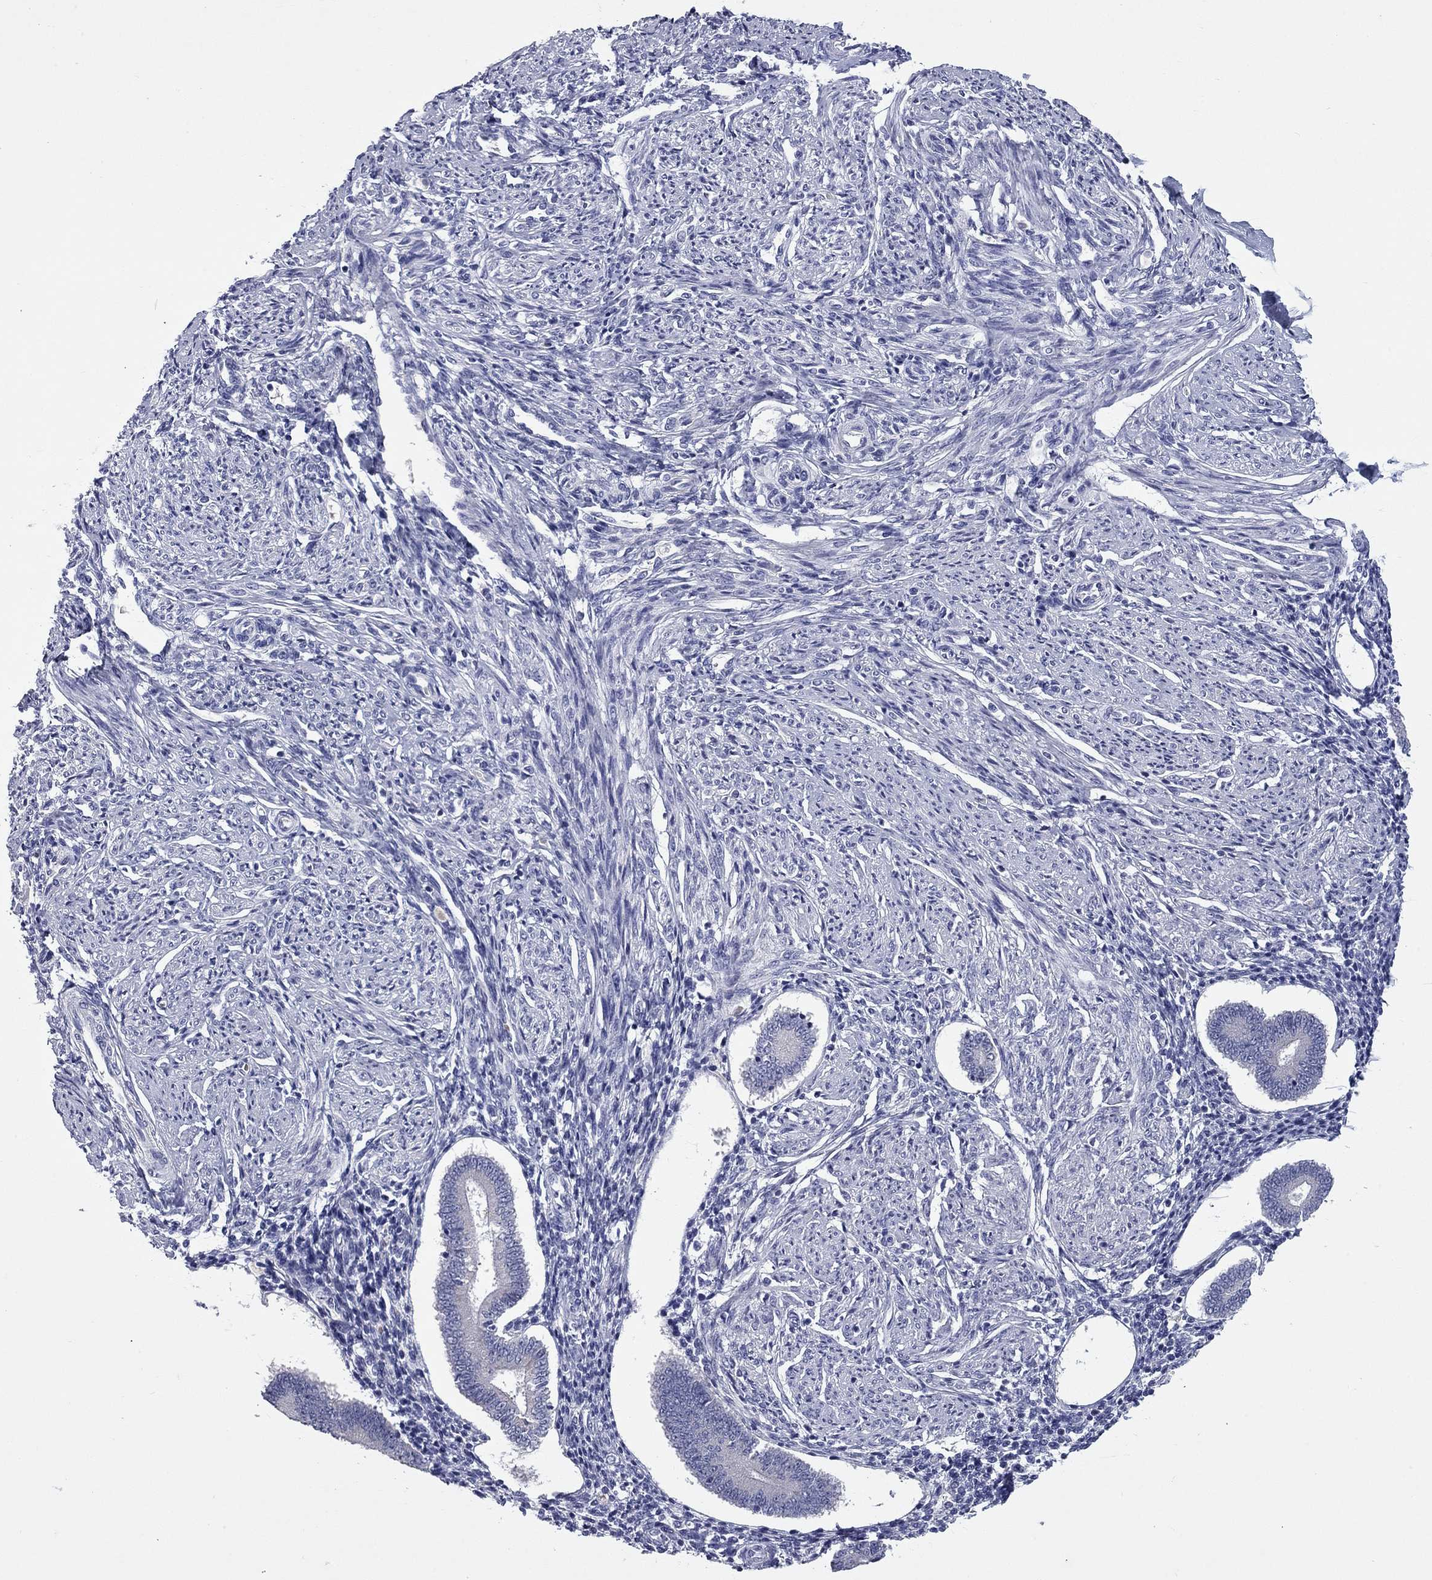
{"staining": {"intensity": "negative", "quantity": "none", "location": "none"}, "tissue": "endometrium", "cell_type": "Cells in endometrial stroma", "image_type": "normal", "snomed": [{"axis": "morphology", "description": "Normal tissue, NOS"}, {"axis": "topography", "description": "Endometrium"}], "caption": "Immunohistochemistry (IHC) histopathology image of normal endometrium stained for a protein (brown), which displays no expression in cells in endometrial stroma.", "gene": "UNC119B", "patient": {"sex": "female", "age": 40}}